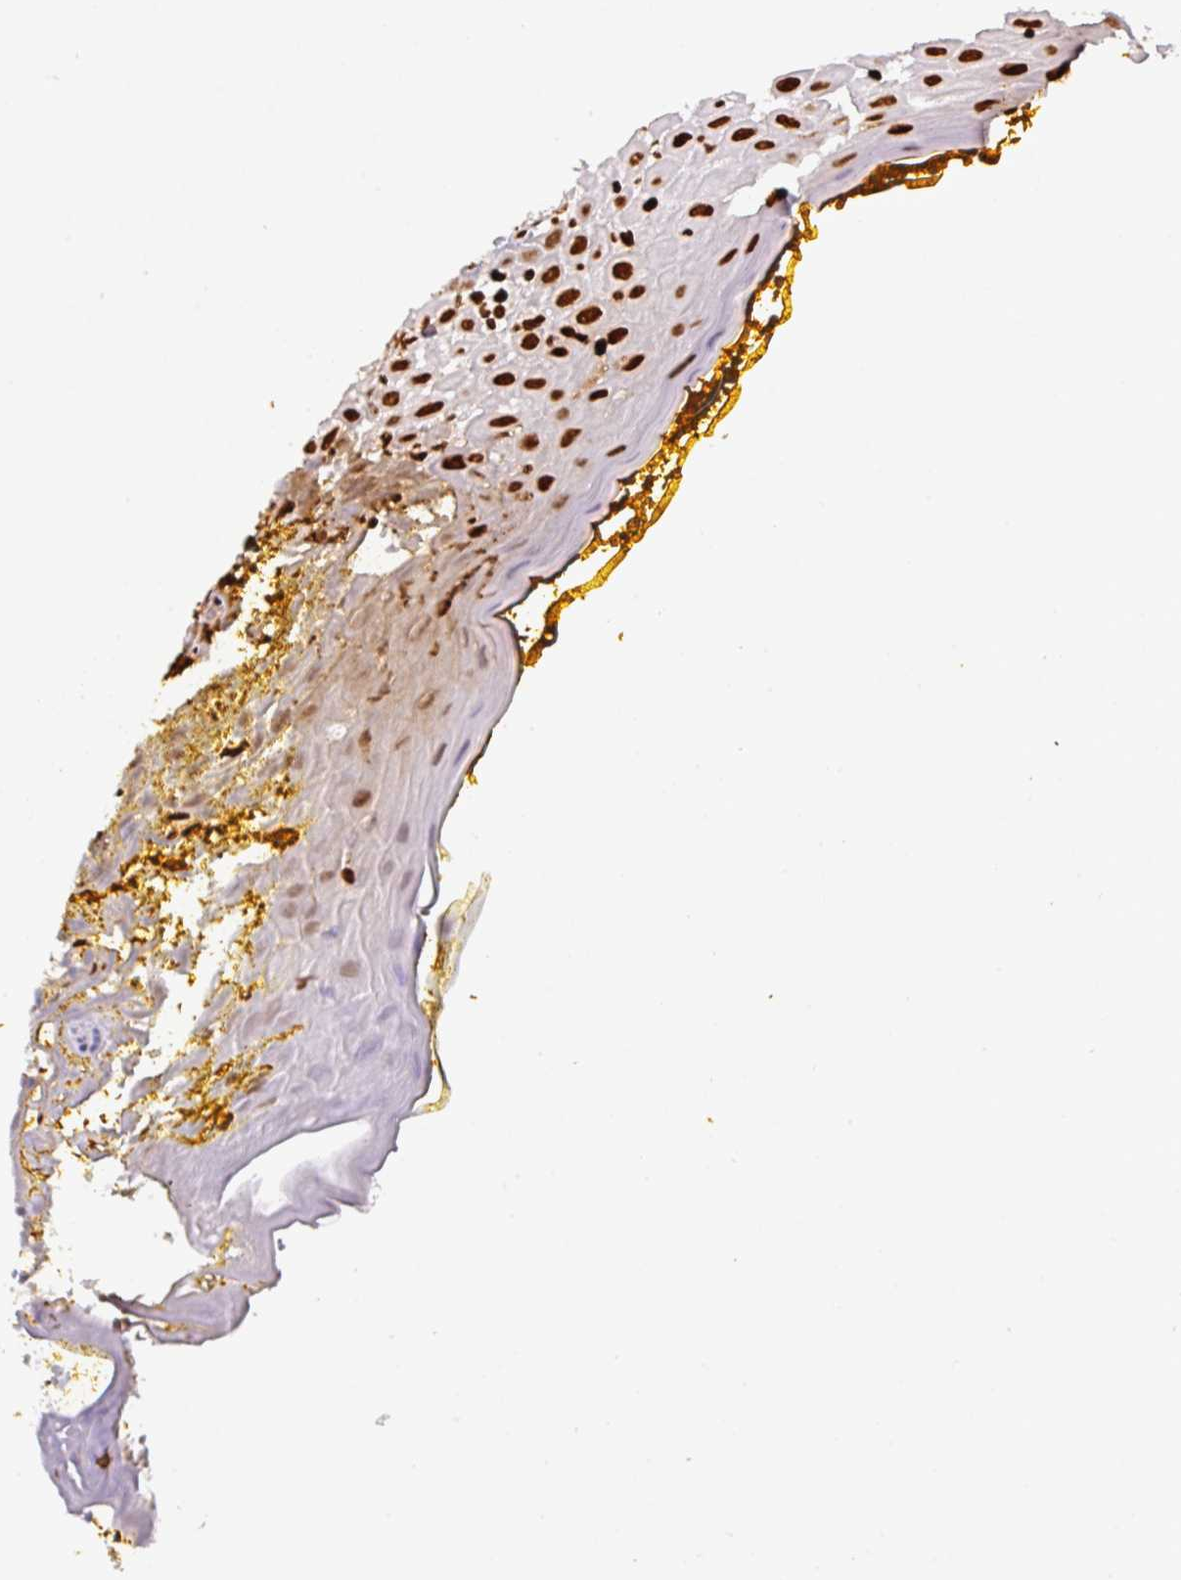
{"staining": {"intensity": "strong", "quantity": "25%-75%", "location": "nuclear"}, "tissue": "oral mucosa", "cell_type": "Squamous epithelial cells", "image_type": "normal", "snomed": [{"axis": "morphology", "description": "Normal tissue, NOS"}, {"axis": "morphology", "description": "Squamous cell carcinoma, NOS"}, {"axis": "topography", "description": "Oral tissue"}, {"axis": "topography", "description": "Tounge, NOS"}, {"axis": "topography", "description": "Head-Neck"}], "caption": "Immunohistochemistry image of unremarkable oral mucosa: human oral mucosa stained using immunohistochemistry (IHC) reveals high levels of strong protein expression localized specifically in the nuclear of squamous epithelial cells, appearing as a nuclear brown color.", "gene": "SAMHD1", "patient": {"sex": "male", "age": 76}}